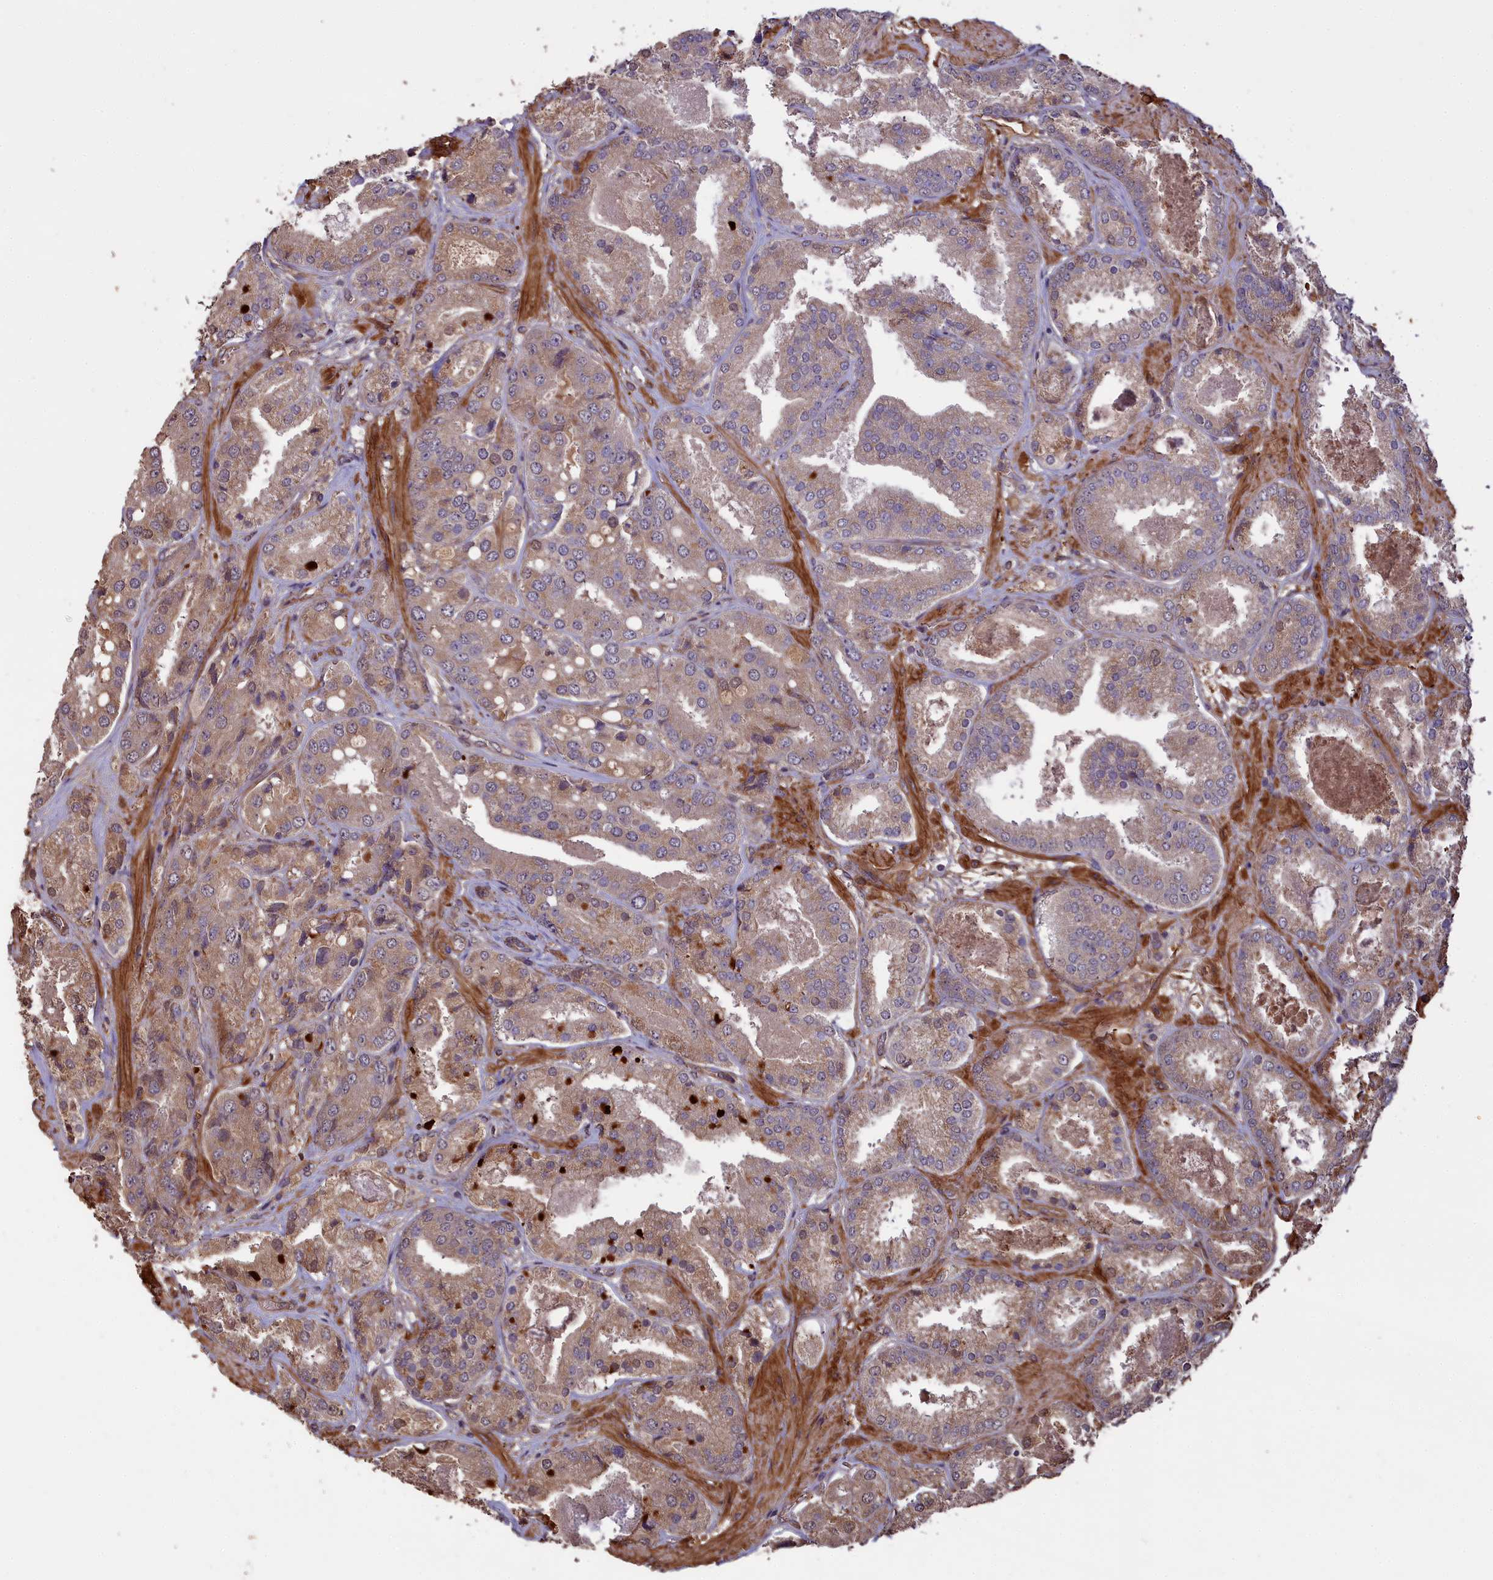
{"staining": {"intensity": "weak", "quantity": ">75%", "location": "cytoplasmic/membranous"}, "tissue": "prostate cancer", "cell_type": "Tumor cells", "image_type": "cancer", "snomed": [{"axis": "morphology", "description": "Adenocarcinoma, High grade"}, {"axis": "topography", "description": "Prostate"}], "caption": "An immunohistochemistry histopathology image of neoplastic tissue is shown. Protein staining in brown labels weak cytoplasmic/membranous positivity in prostate high-grade adenocarcinoma within tumor cells.", "gene": "ATP6V0A2", "patient": {"sex": "male", "age": 63}}